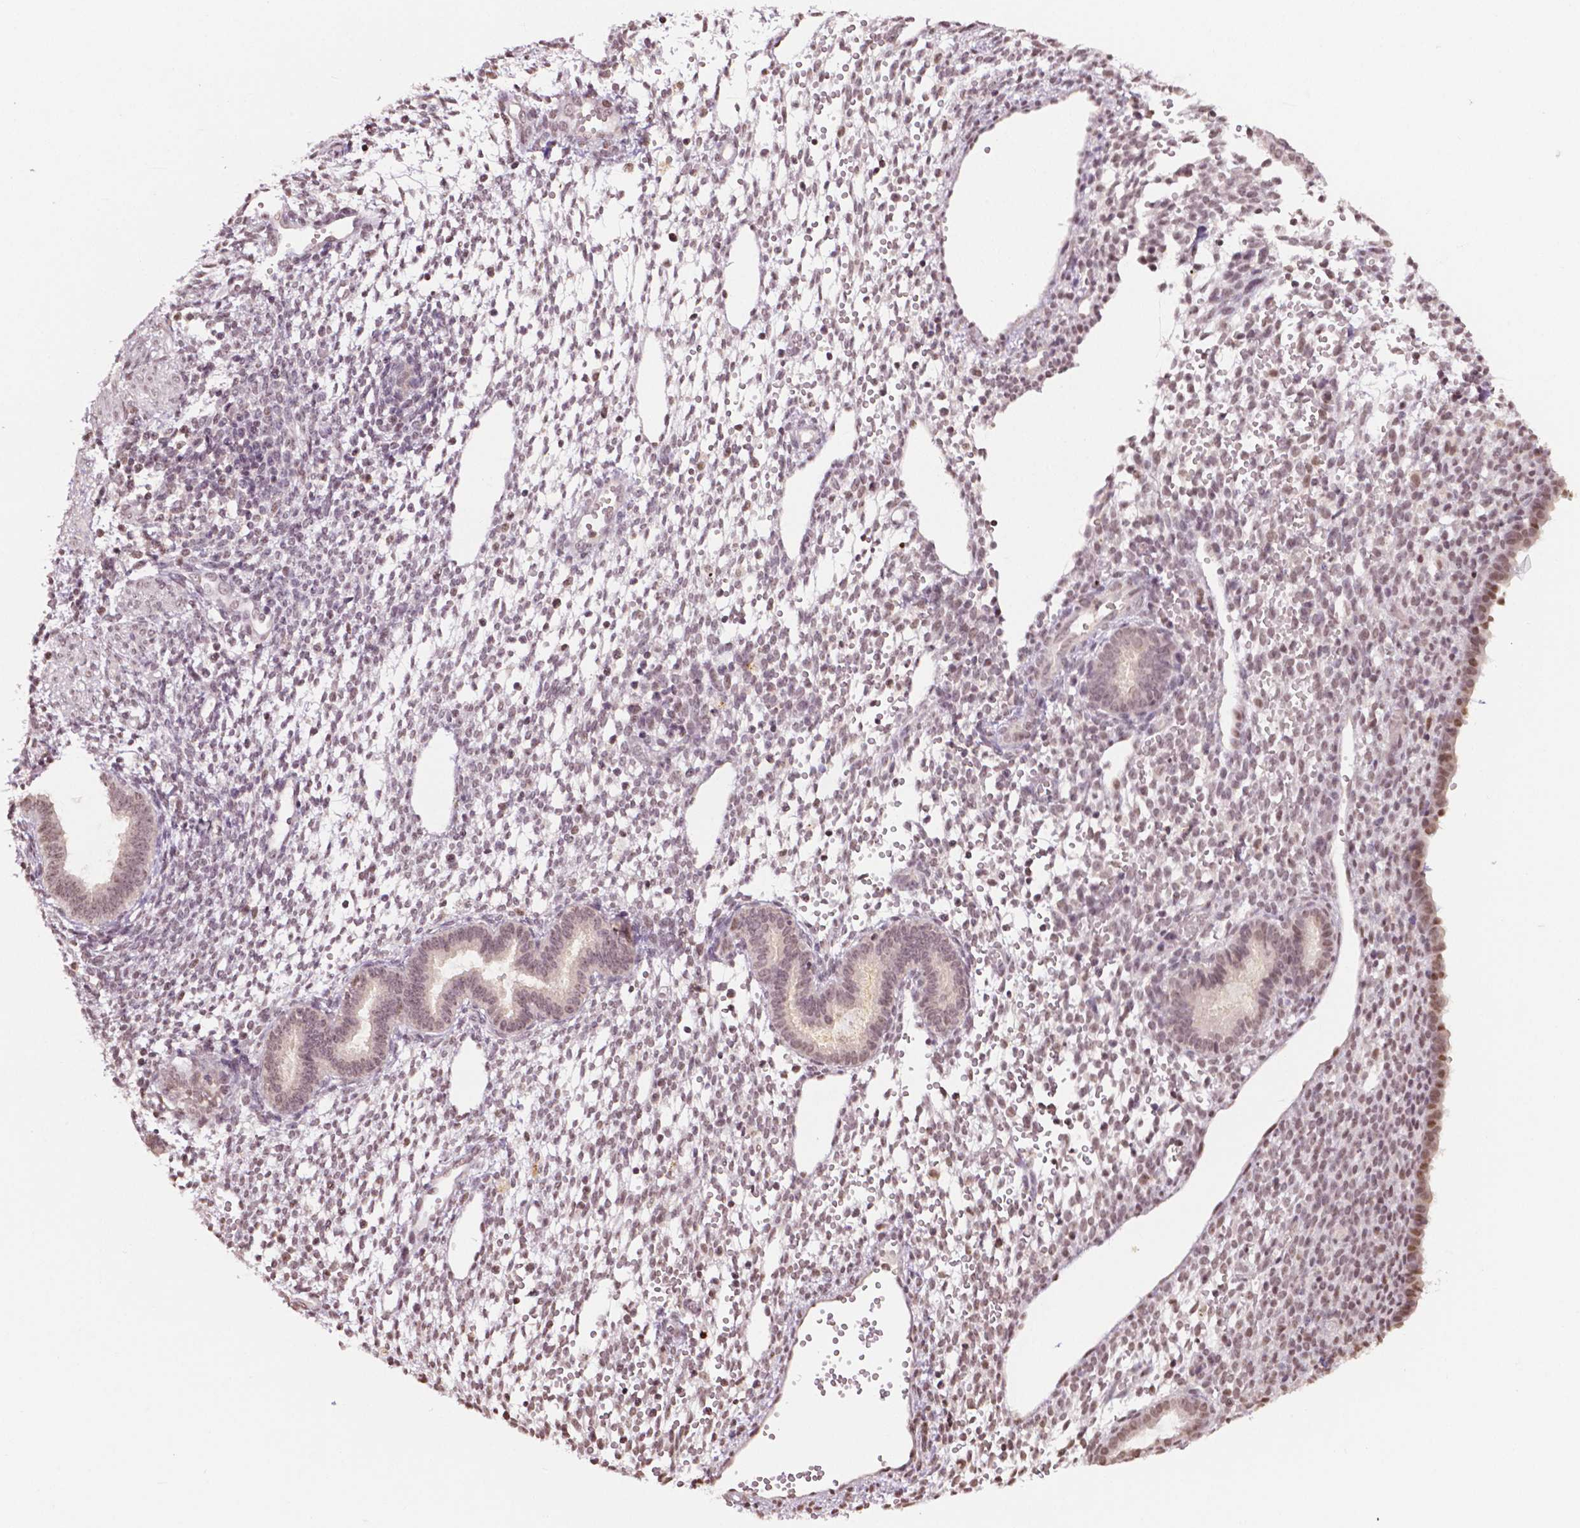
{"staining": {"intensity": "weak", "quantity": "25%-75%", "location": "nuclear"}, "tissue": "endometrium", "cell_type": "Cells in endometrial stroma", "image_type": "normal", "snomed": [{"axis": "morphology", "description": "Normal tissue, NOS"}, {"axis": "topography", "description": "Endometrium"}], "caption": "Protein staining displays weak nuclear positivity in about 25%-75% of cells in endometrial stroma in normal endometrium. Using DAB (brown) and hematoxylin (blue) stains, captured at high magnification using brightfield microscopy.", "gene": "DEK", "patient": {"sex": "female", "age": 36}}